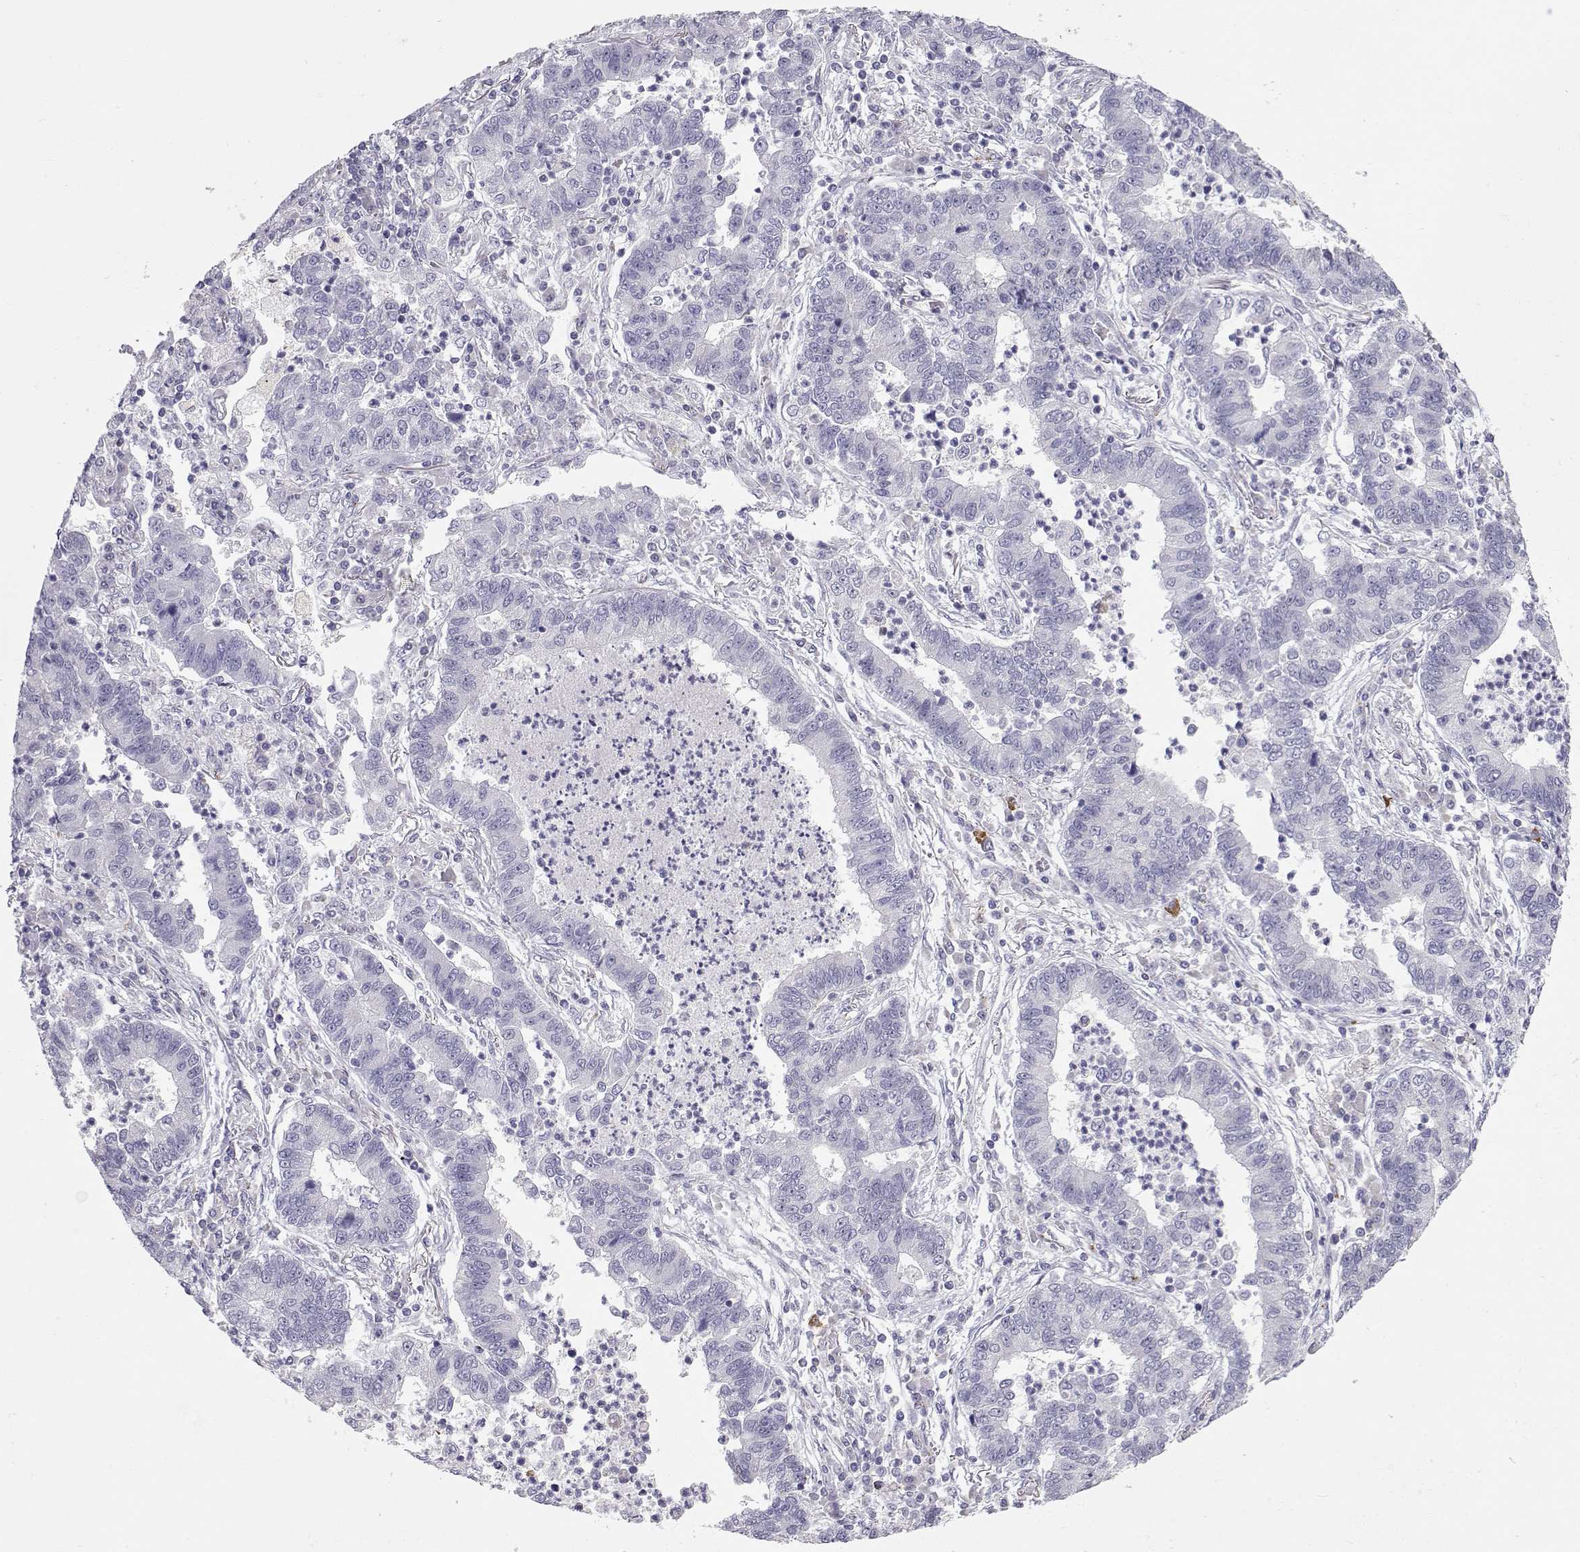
{"staining": {"intensity": "negative", "quantity": "none", "location": "none"}, "tissue": "lung cancer", "cell_type": "Tumor cells", "image_type": "cancer", "snomed": [{"axis": "morphology", "description": "Adenocarcinoma, NOS"}, {"axis": "topography", "description": "Lung"}], "caption": "Lung cancer (adenocarcinoma) was stained to show a protein in brown. There is no significant staining in tumor cells. (Stains: DAB (3,3'-diaminobenzidine) IHC with hematoxylin counter stain, Microscopy: brightfield microscopy at high magnification).", "gene": "NPVF", "patient": {"sex": "female", "age": 57}}